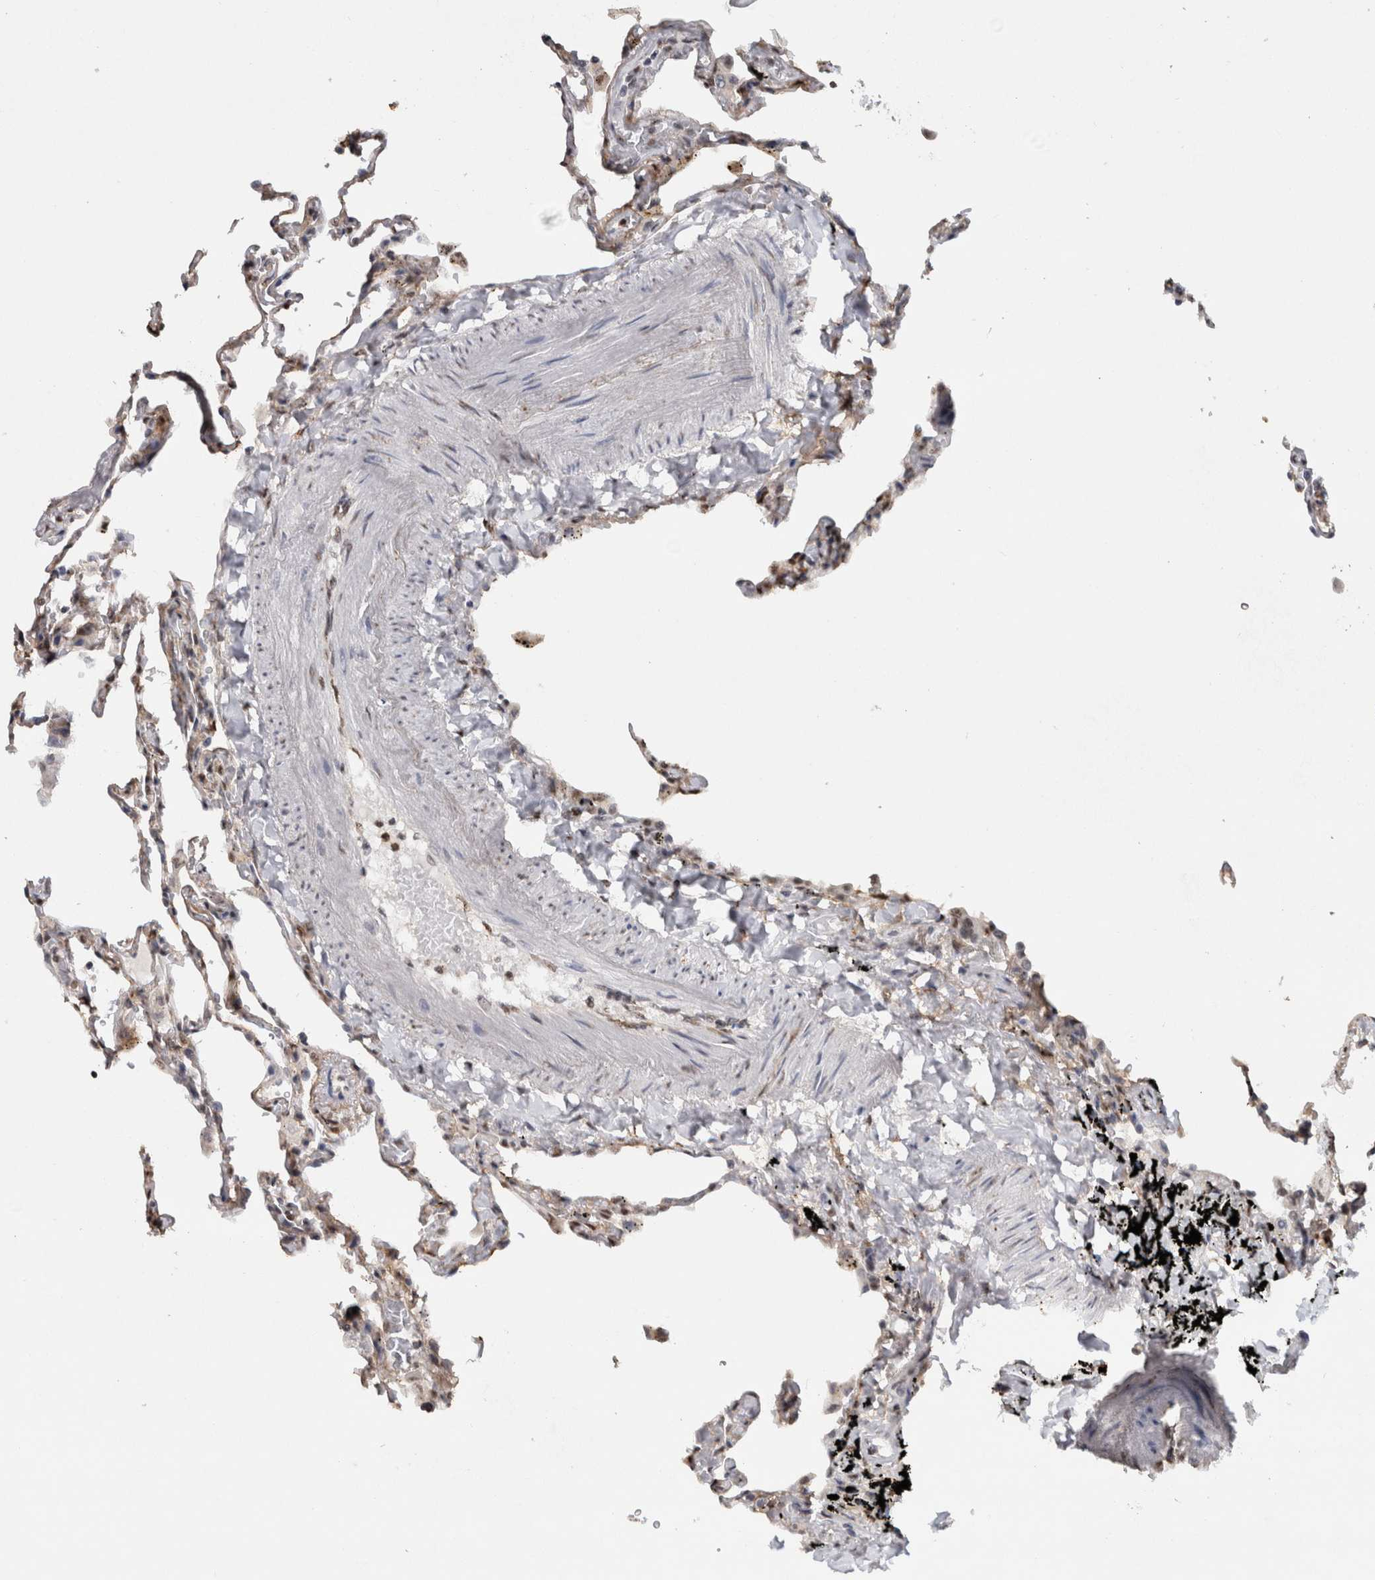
{"staining": {"intensity": "weak", "quantity": ">75%", "location": "nuclear"}, "tissue": "lung", "cell_type": "Alveolar cells", "image_type": "normal", "snomed": [{"axis": "morphology", "description": "Normal tissue, NOS"}, {"axis": "topography", "description": "Lung"}], "caption": "A high-resolution micrograph shows IHC staining of normal lung, which reveals weak nuclear expression in approximately >75% of alveolar cells.", "gene": "RPS6KA2", "patient": {"sex": "male", "age": 59}}